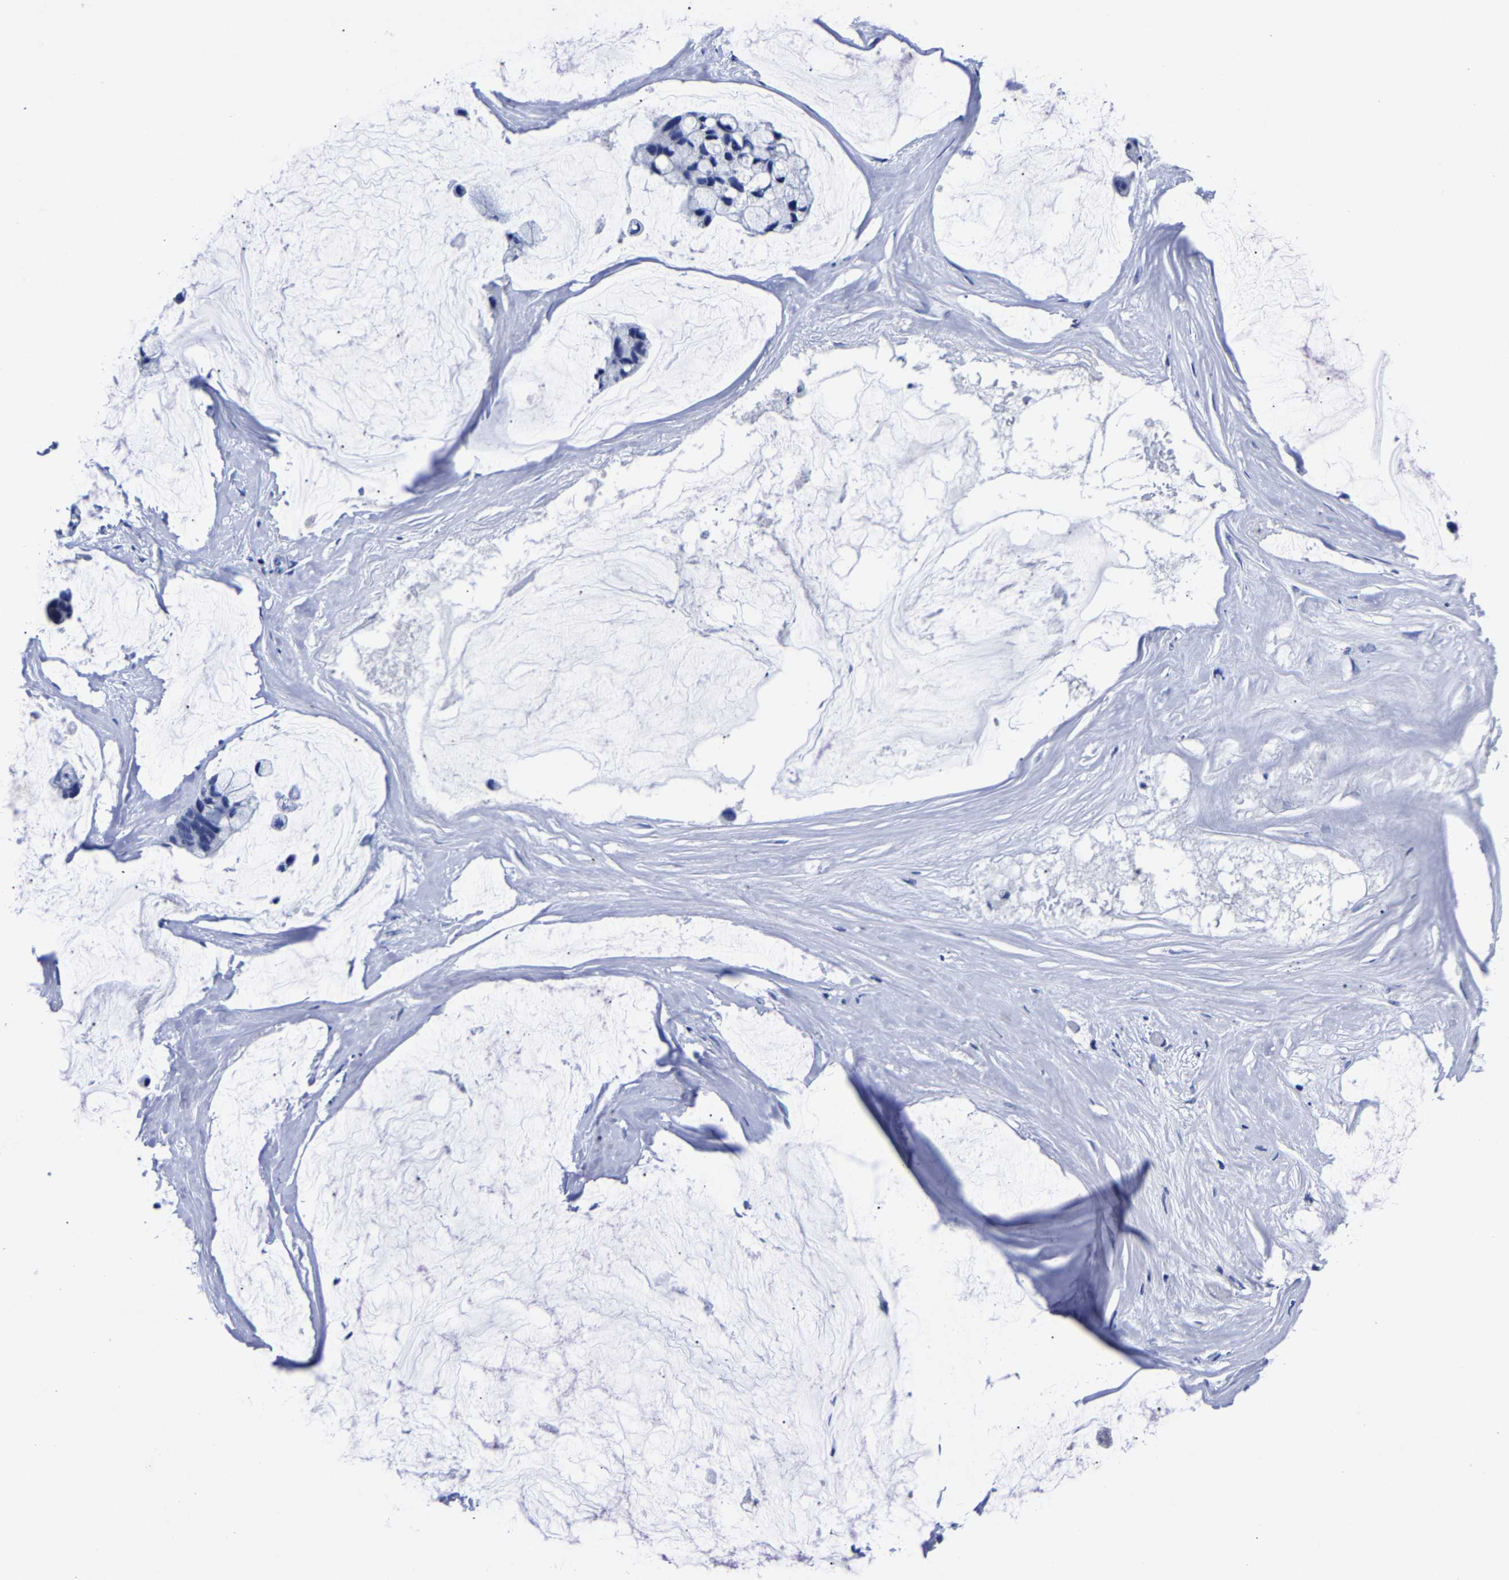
{"staining": {"intensity": "negative", "quantity": "none", "location": "none"}, "tissue": "ovarian cancer", "cell_type": "Tumor cells", "image_type": "cancer", "snomed": [{"axis": "morphology", "description": "Cystadenocarcinoma, mucinous, NOS"}, {"axis": "topography", "description": "Ovary"}], "caption": "The histopathology image displays no significant expression in tumor cells of ovarian cancer (mucinous cystadenocarcinoma).", "gene": "CPA2", "patient": {"sex": "female", "age": 39}}